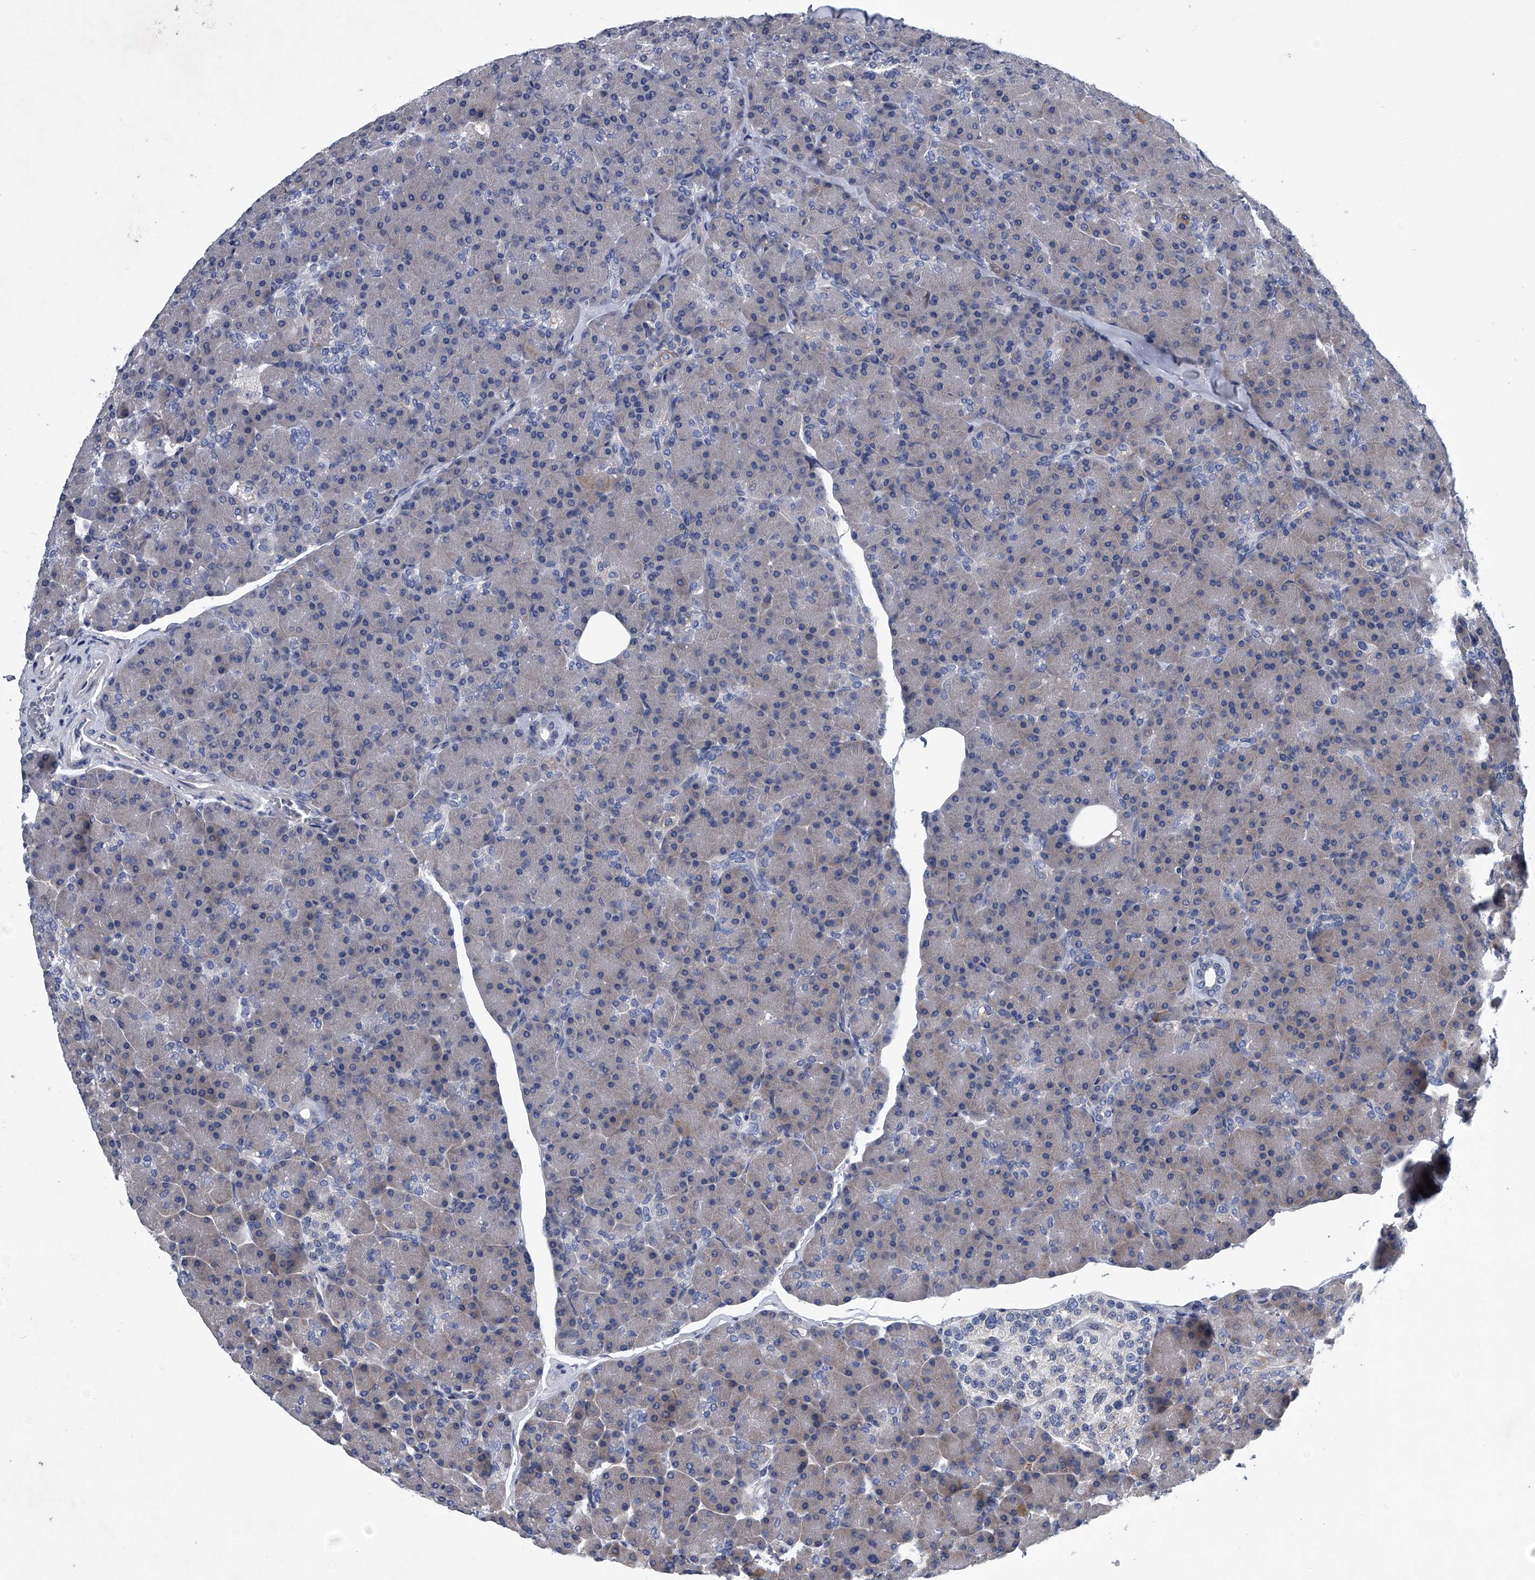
{"staining": {"intensity": "moderate", "quantity": "<25%", "location": "cytoplasmic/membranous"}, "tissue": "pancreas", "cell_type": "Exocrine glandular cells", "image_type": "normal", "snomed": [{"axis": "morphology", "description": "Normal tissue, NOS"}, {"axis": "topography", "description": "Pancreas"}], "caption": "DAB (3,3'-diaminobenzidine) immunohistochemical staining of unremarkable human pancreas displays moderate cytoplasmic/membranous protein staining in approximately <25% of exocrine glandular cells. Immunohistochemistry stains the protein of interest in brown and the nuclei are stained blue.", "gene": "ABCG1", "patient": {"sex": "female", "age": 43}}